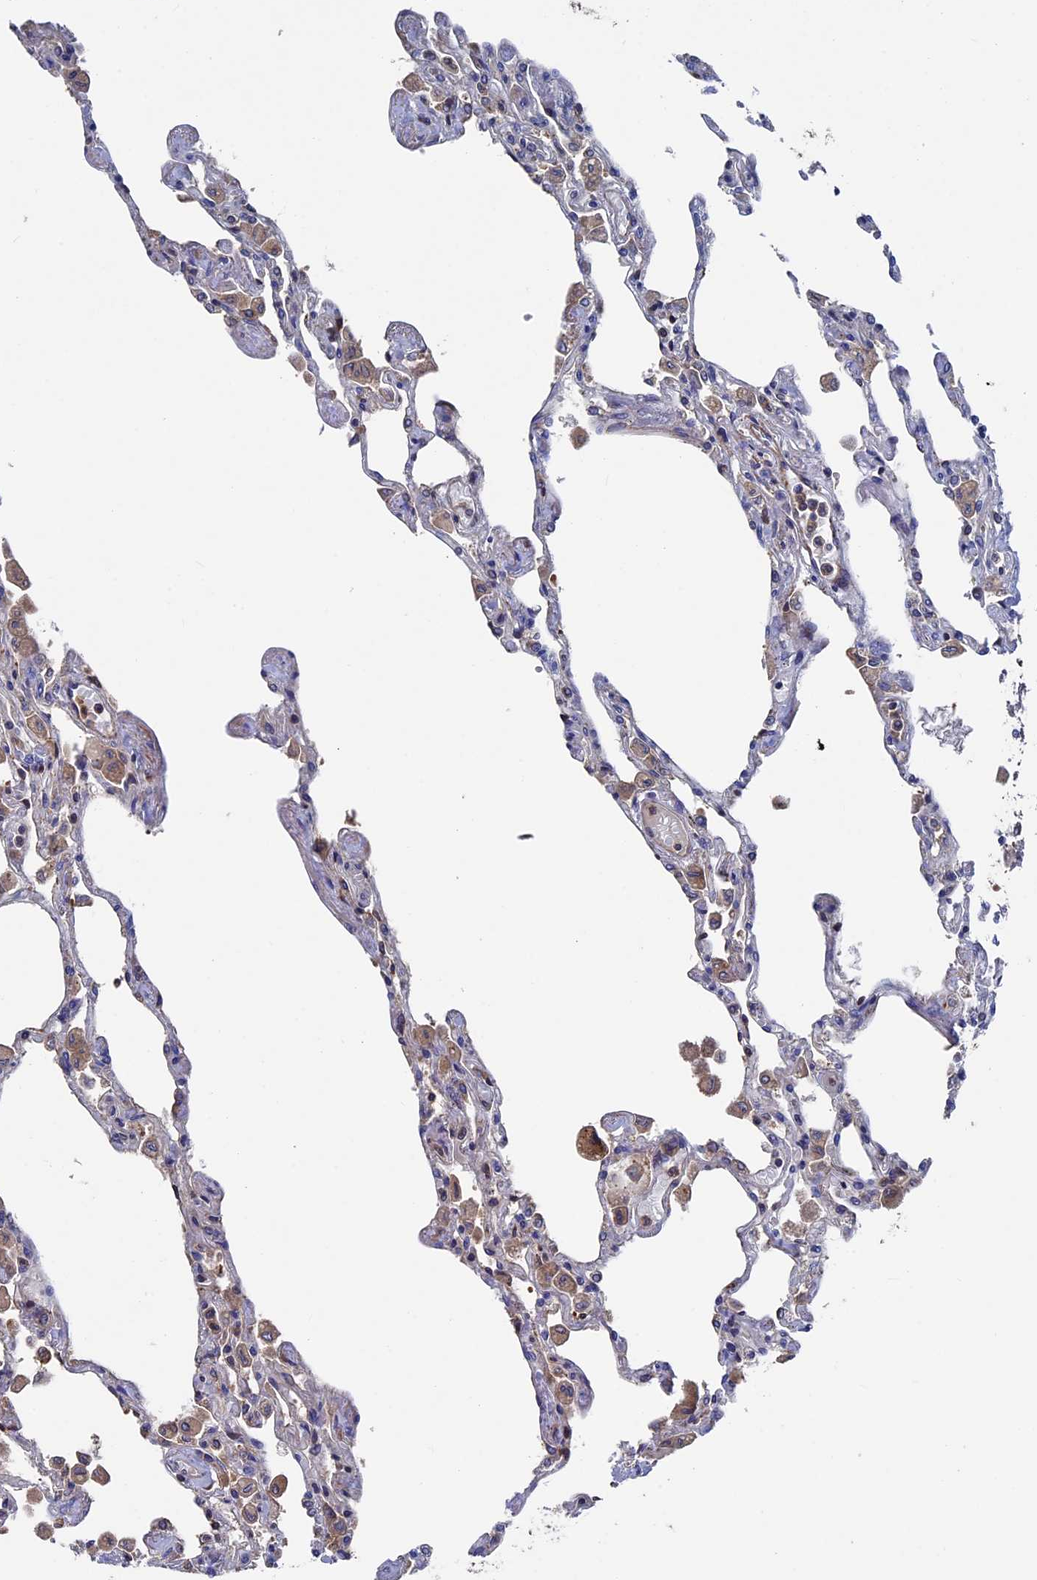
{"staining": {"intensity": "moderate", "quantity": "<25%", "location": "cytoplasmic/membranous"}, "tissue": "lung", "cell_type": "Alveolar cells", "image_type": "normal", "snomed": [{"axis": "morphology", "description": "Normal tissue, NOS"}, {"axis": "topography", "description": "Bronchus"}, {"axis": "topography", "description": "Lung"}], "caption": "This image shows immunohistochemistry (IHC) staining of benign lung, with low moderate cytoplasmic/membranous positivity in about <25% of alveolar cells.", "gene": "DNAJC3", "patient": {"sex": "female", "age": 49}}